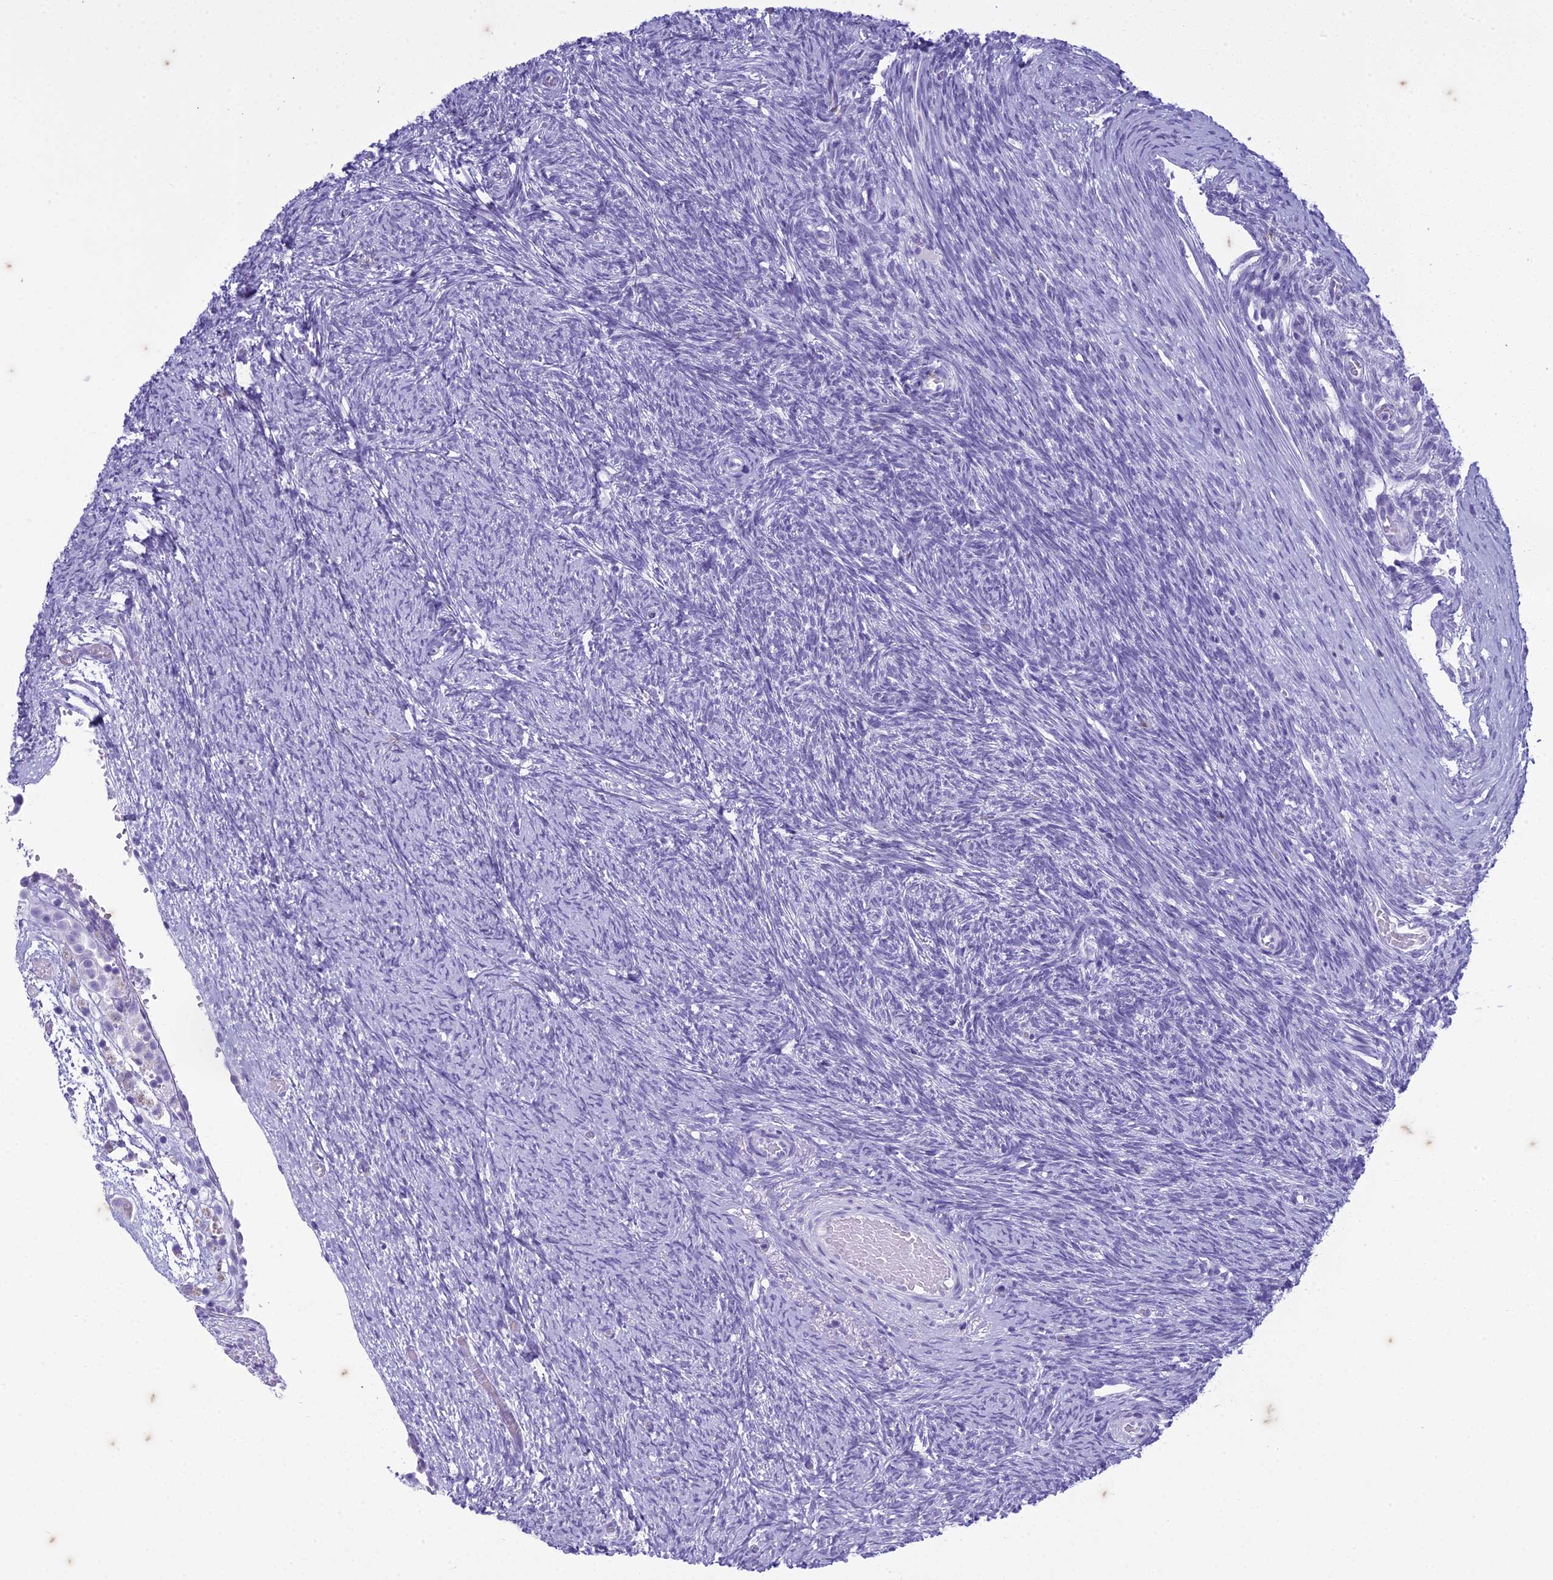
{"staining": {"intensity": "negative", "quantity": "none", "location": "none"}, "tissue": "ovary", "cell_type": "Ovarian stroma cells", "image_type": "normal", "snomed": [{"axis": "morphology", "description": "Normal tissue, NOS"}, {"axis": "topography", "description": "Ovary"}], "caption": "There is no significant positivity in ovarian stroma cells of ovary. (Stains: DAB IHC with hematoxylin counter stain, Microscopy: brightfield microscopy at high magnification).", "gene": "HMGB4", "patient": {"sex": "female", "age": 44}}